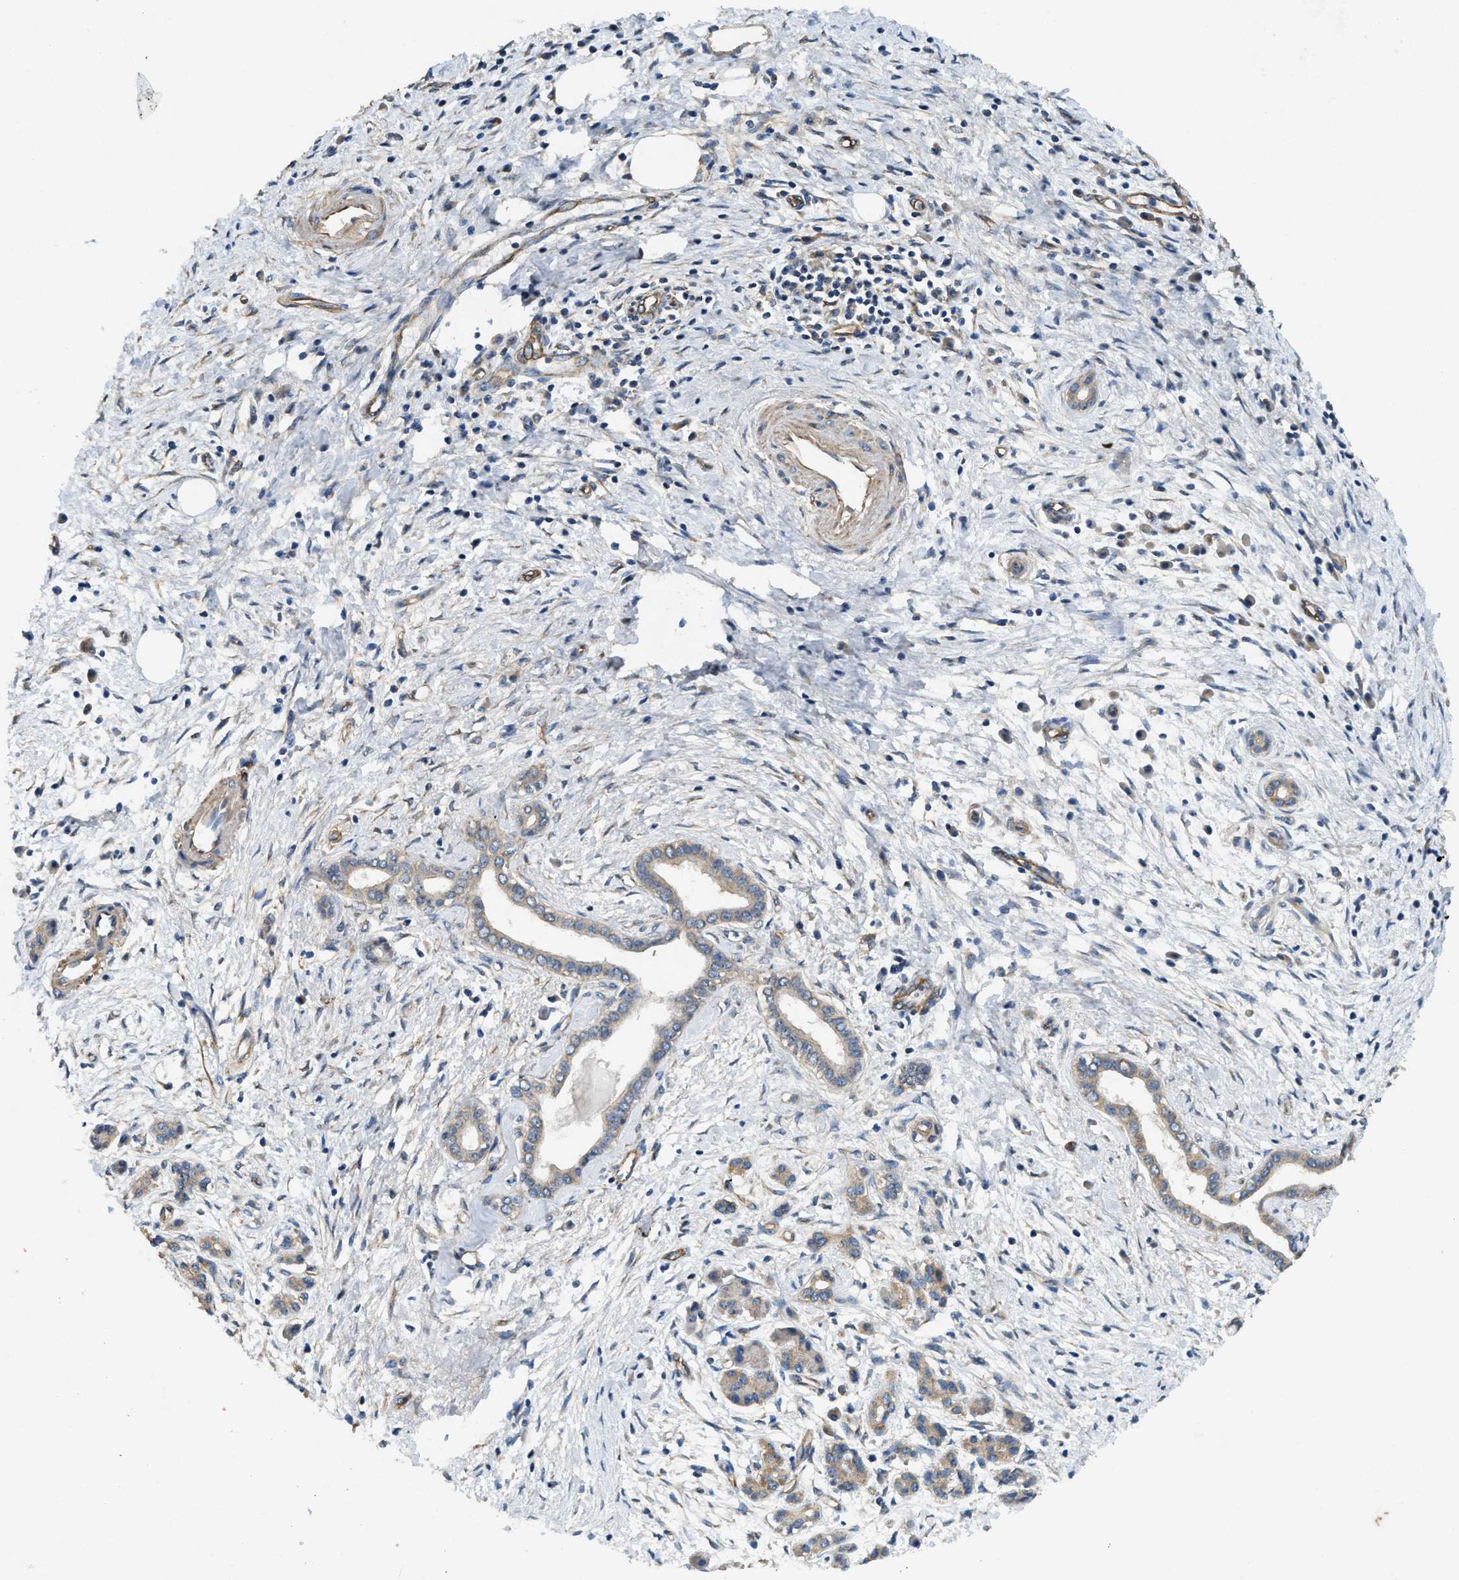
{"staining": {"intensity": "moderate", "quantity": ">75%", "location": "cytoplasmic/membranous"}, "tissue": "pancreatic cancer", "cell_type": "Tumor cells", "image_type": "cancer", "snomed": [{"axis": "morphology", "description": "Adenocarcinoma, NOS"}, {"axis": "topography", "description": "Pancreas"}], "caption": "A photomicrograph of human pancreatic cancer stained for a protein exhibits moderate cytoplasmic/membranous brown staining in tumor cells.", "gene": "CDK15", "patient": {"sex": "female", "age": 70}}